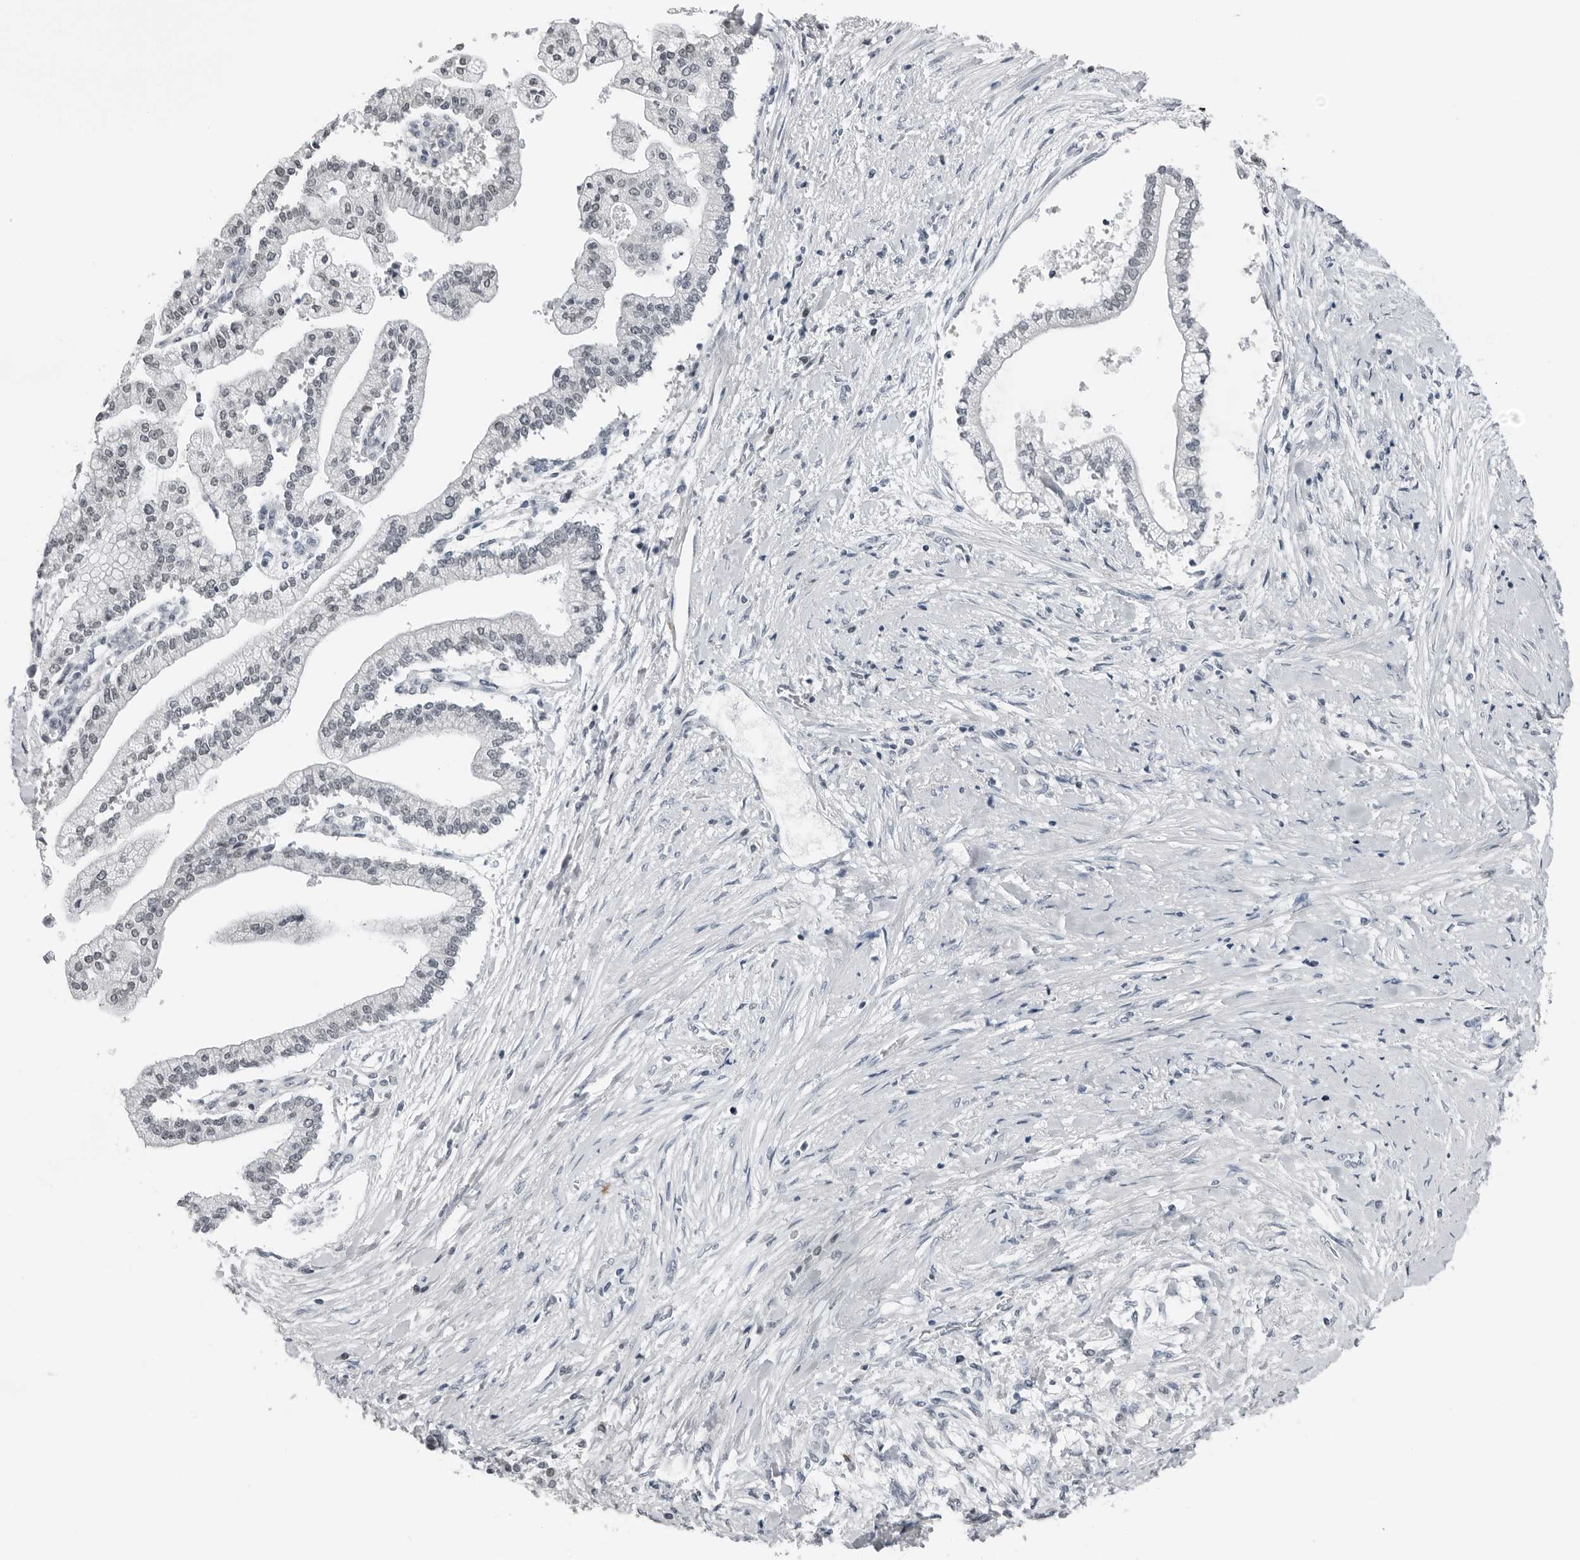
{"staining": {"intensity": "negative", "quantity": "none", "location": "none"}, "tissue": "liver cancer", "cell_type": "Tumor cells", "image_type": "cancer", "snomed": [{"axis": "morphology", "description": "Cholangiocarcinoma"}, {"axis": "topography", "description": "Liver"}], "caption": "DAB immunohistochemical staining of human liver cholangiocarcinoma shows no significant expression in tumor cells.", "gene": "PPP1R42", "patient": {"sex": "male", "age": 50}}